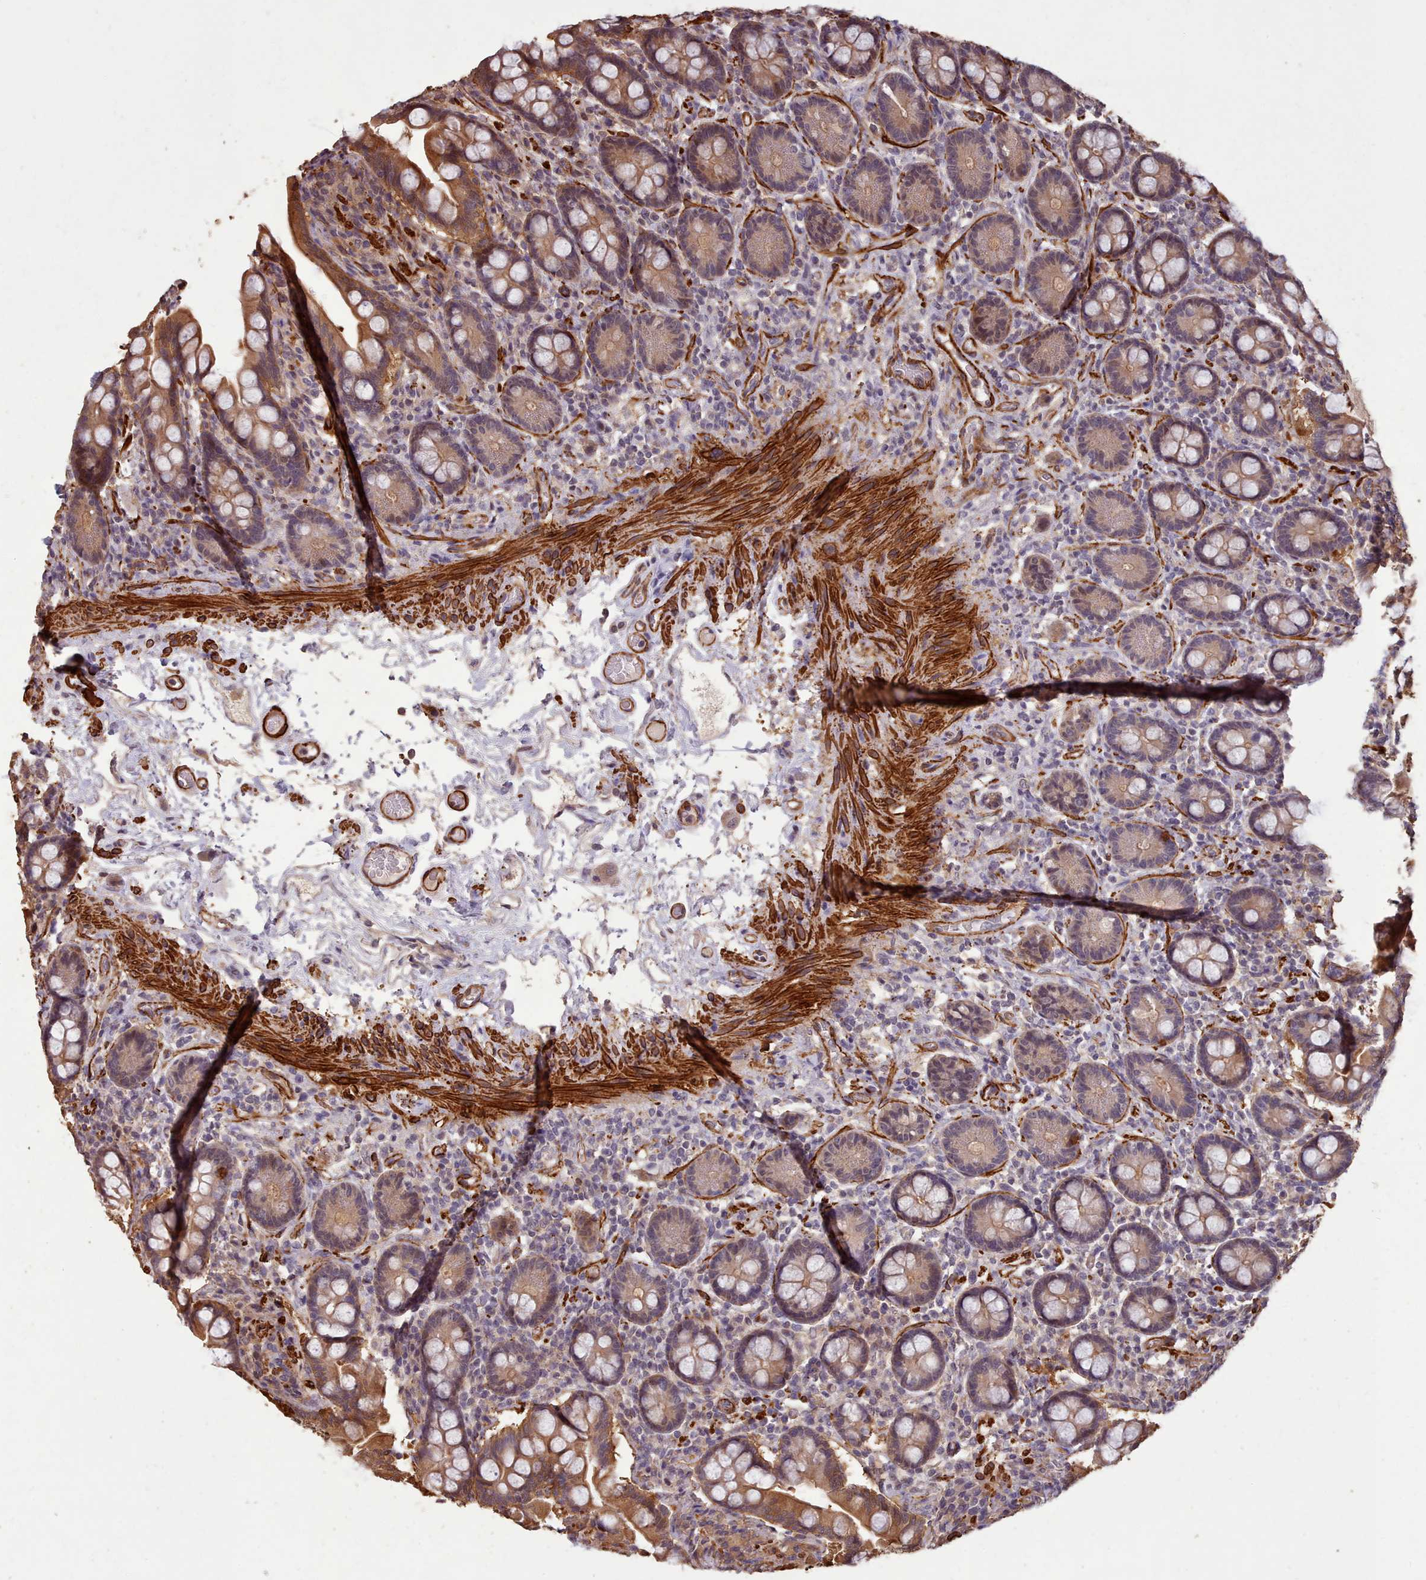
{"staining": {"intensity": "strong", "quantity": "25%-75%", "location": "cytoplasmic/membranous"}, "tissue": "small intestine", "cell_type": "Glandular cells", "image_type": "normal", "snomed": [{"axis": "morphology", "description": "Normal tissue, NOS"}, {"axis": "topography", "description": "Small intestine"}], "caption": "A brown stain highlights strong cytoplasmic/membranous staining of a protein in glandular cells of normal small intestine. Using DAB (3,3'-diaminobenzidine) (brown) and hematoxylin (blue) stains, captured at high magnification using brightfield microscopy.", "gene": "NLRC4", "patient": {"sex": "female", "age": 64}}